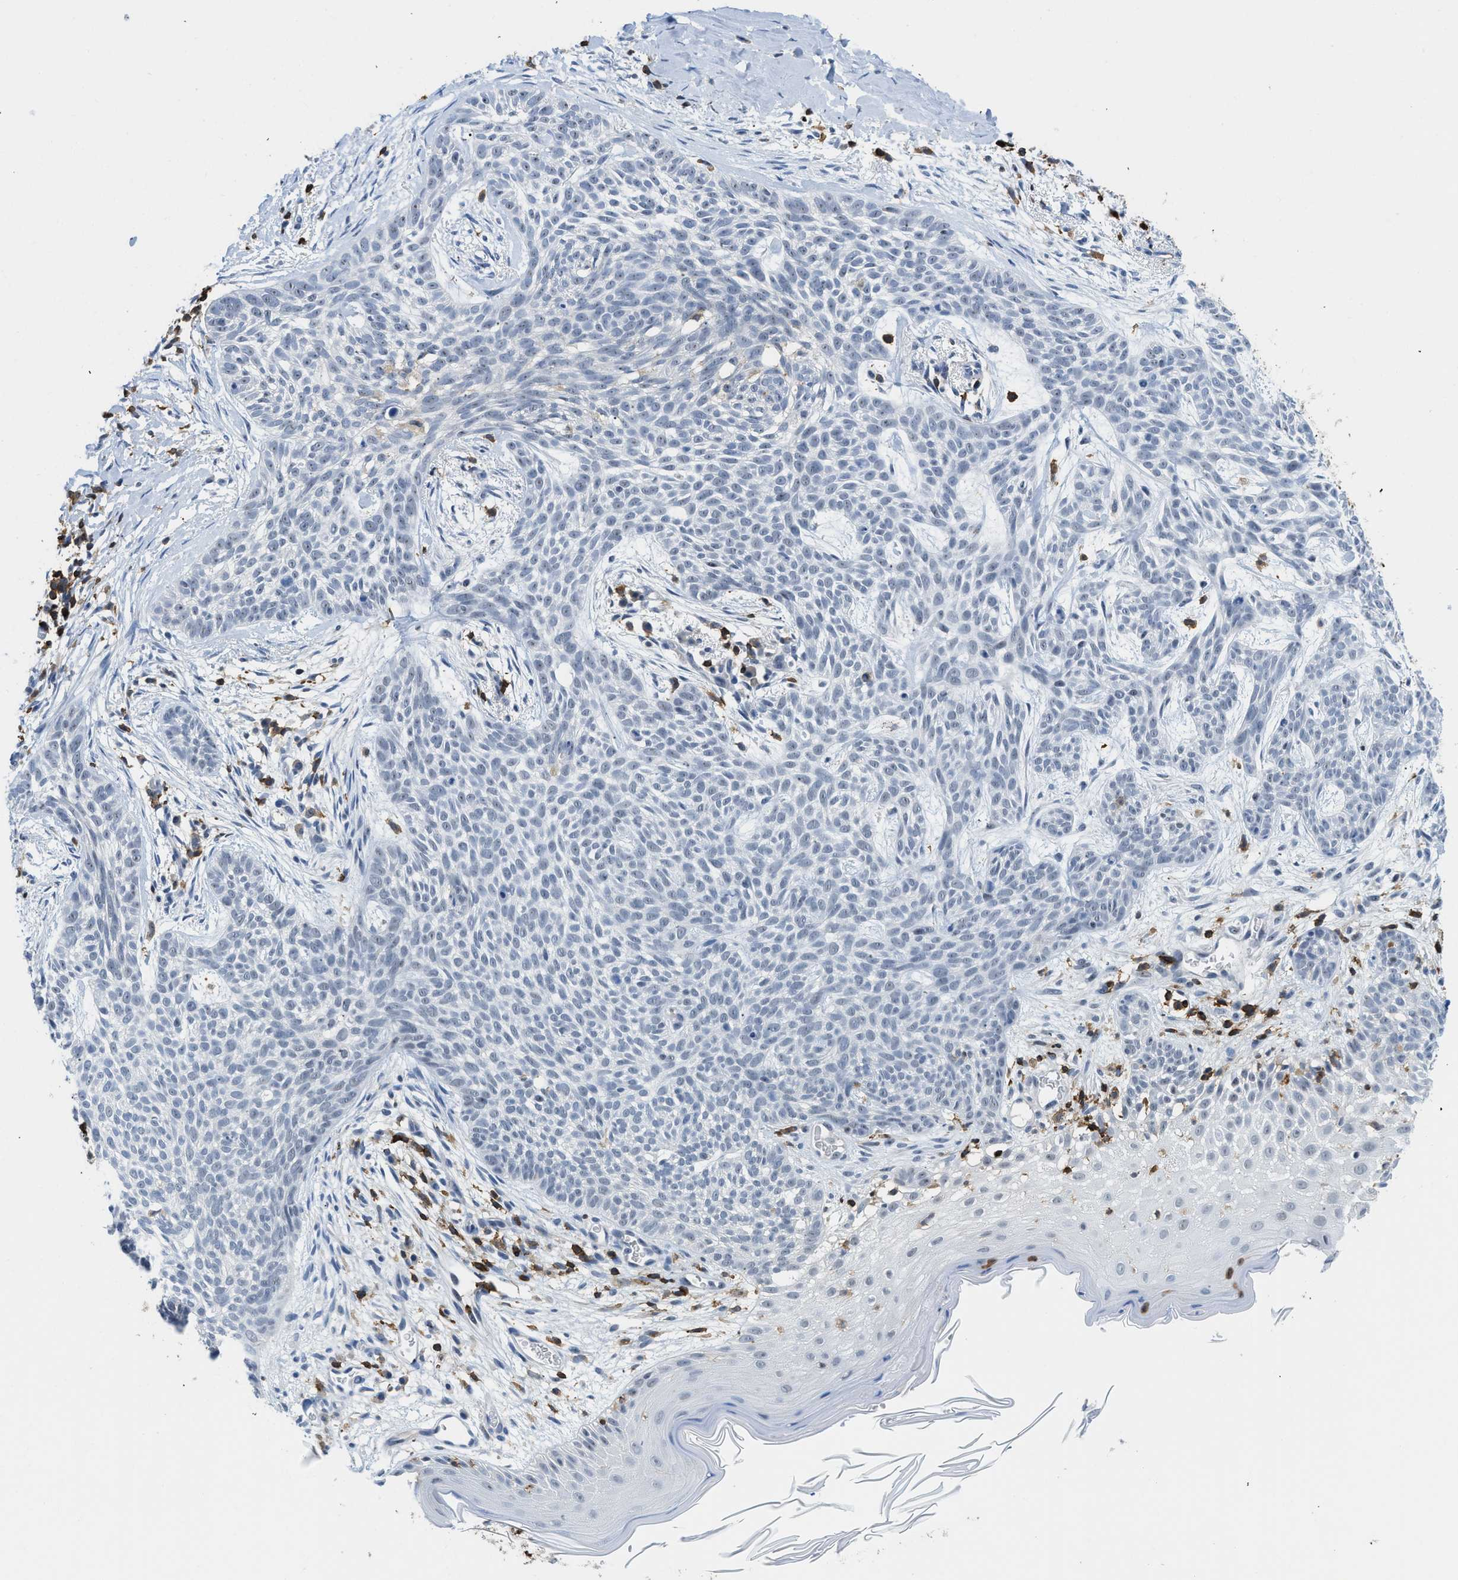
{"staining": {"intensity": "negative", "quantity": "none", "location": "none"}, "tissue": "skin cancer", "cell_type": "Tumor cells", "image_type": "cancer", "snomed": [{"axis": "morphology", "description": "Basal cell carcinoma"}, {"axis": "topography", "description": "Skin"}], "caption": "Photomicrograph shows no significant protein expression in tumor cells of skin cancer.", "gene": "FAM151A", "patient": {"sex": "female", "age": 59}}